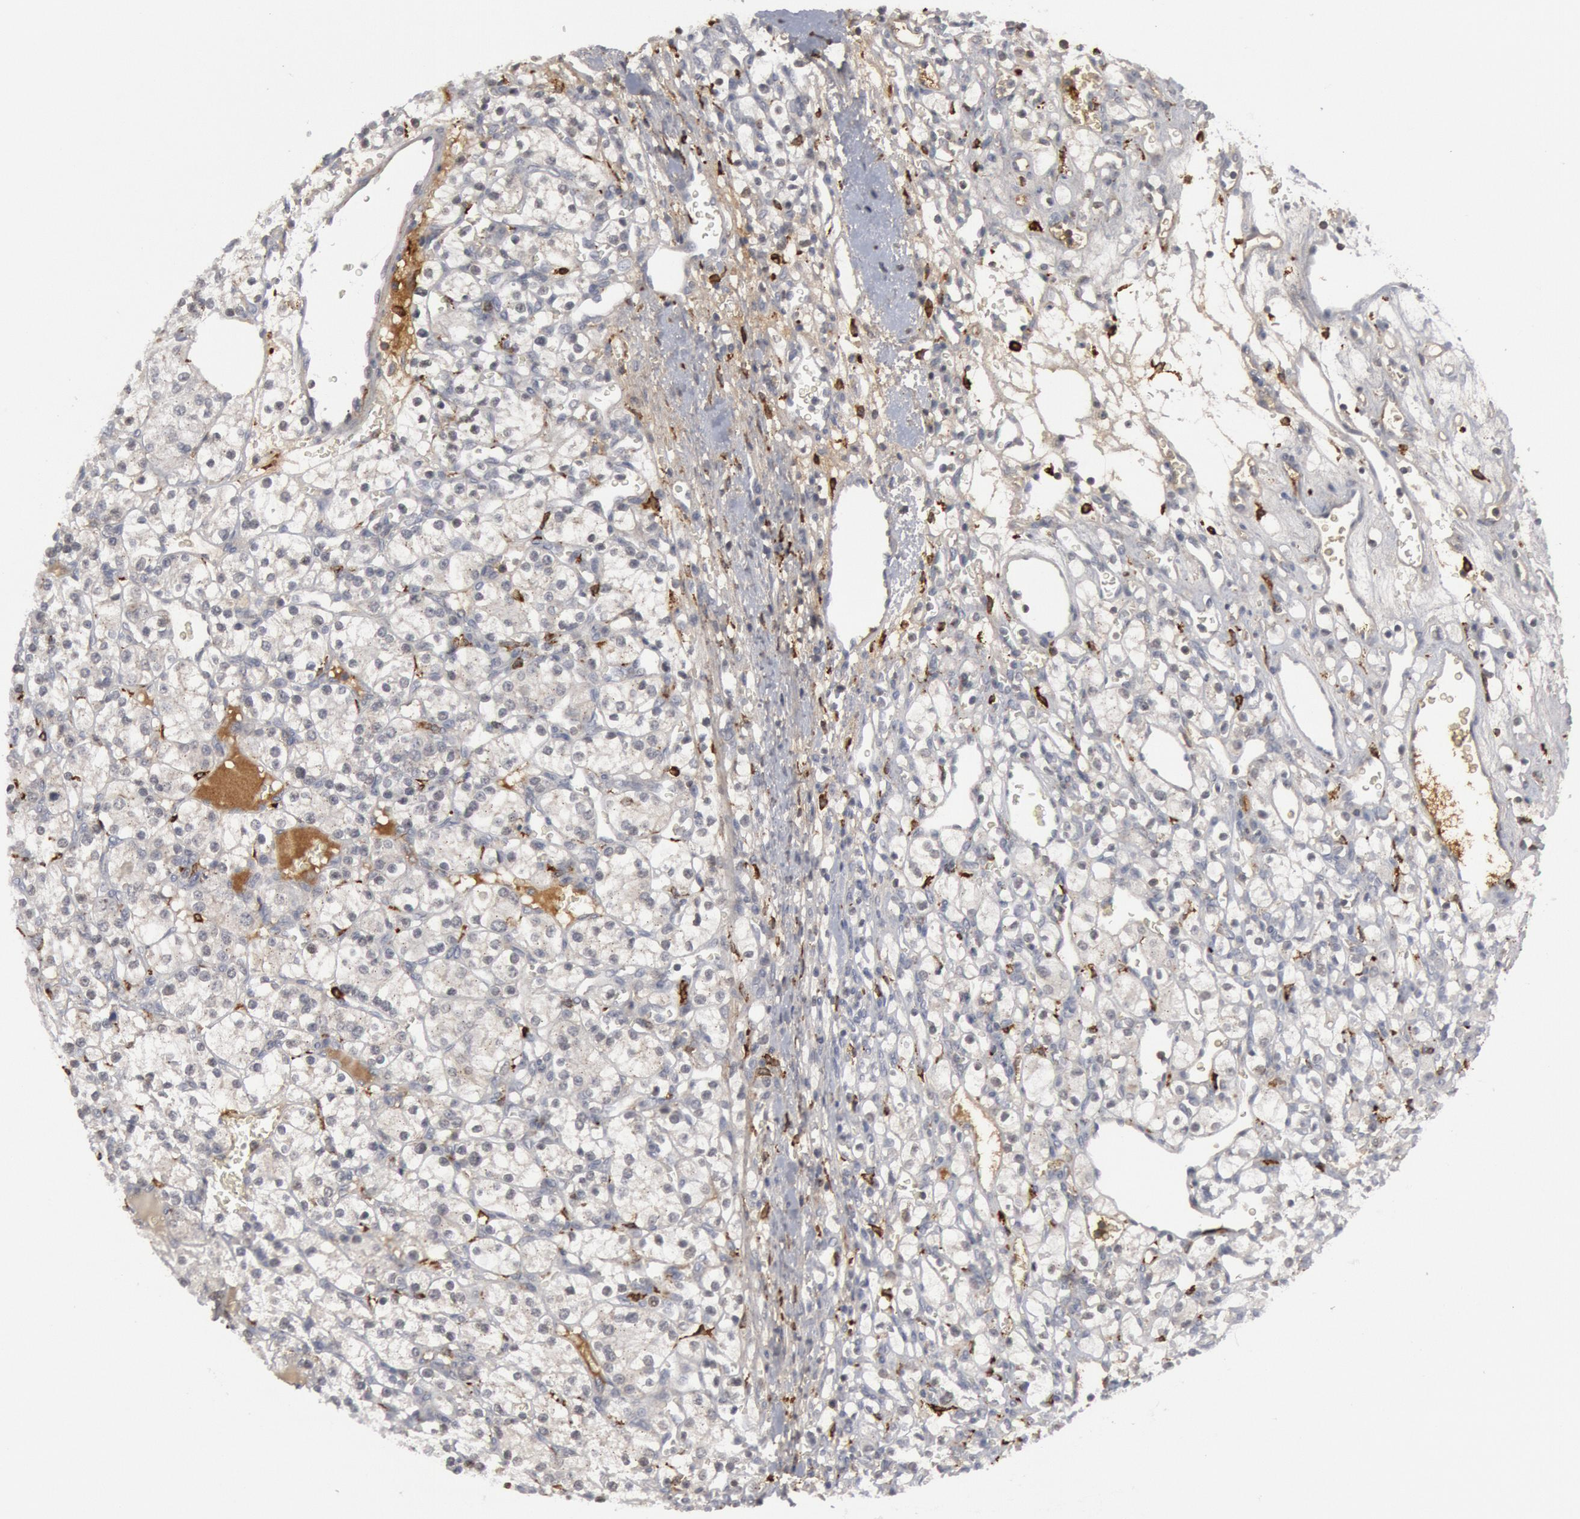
{"staining": {"intensity": "negative", "quantity": "none", "location": "none"}, "tissue": "renal cancer", "cell_type": "Tumor cells", "image_type": "cancer", "snomed": [{"axis": "morphology", "description": "Adenocarcinoma, NOS"}, {"axis": "topography", "description": "Kidney"}], "caption": "Immunohistochemistry histopathology image of neoplastic tissue: renal cancer stained with DAB exhibits no significant protein staining in tumor cells.", "gene": "C1QC", "patient": {"sex": "female", "age": 62}}